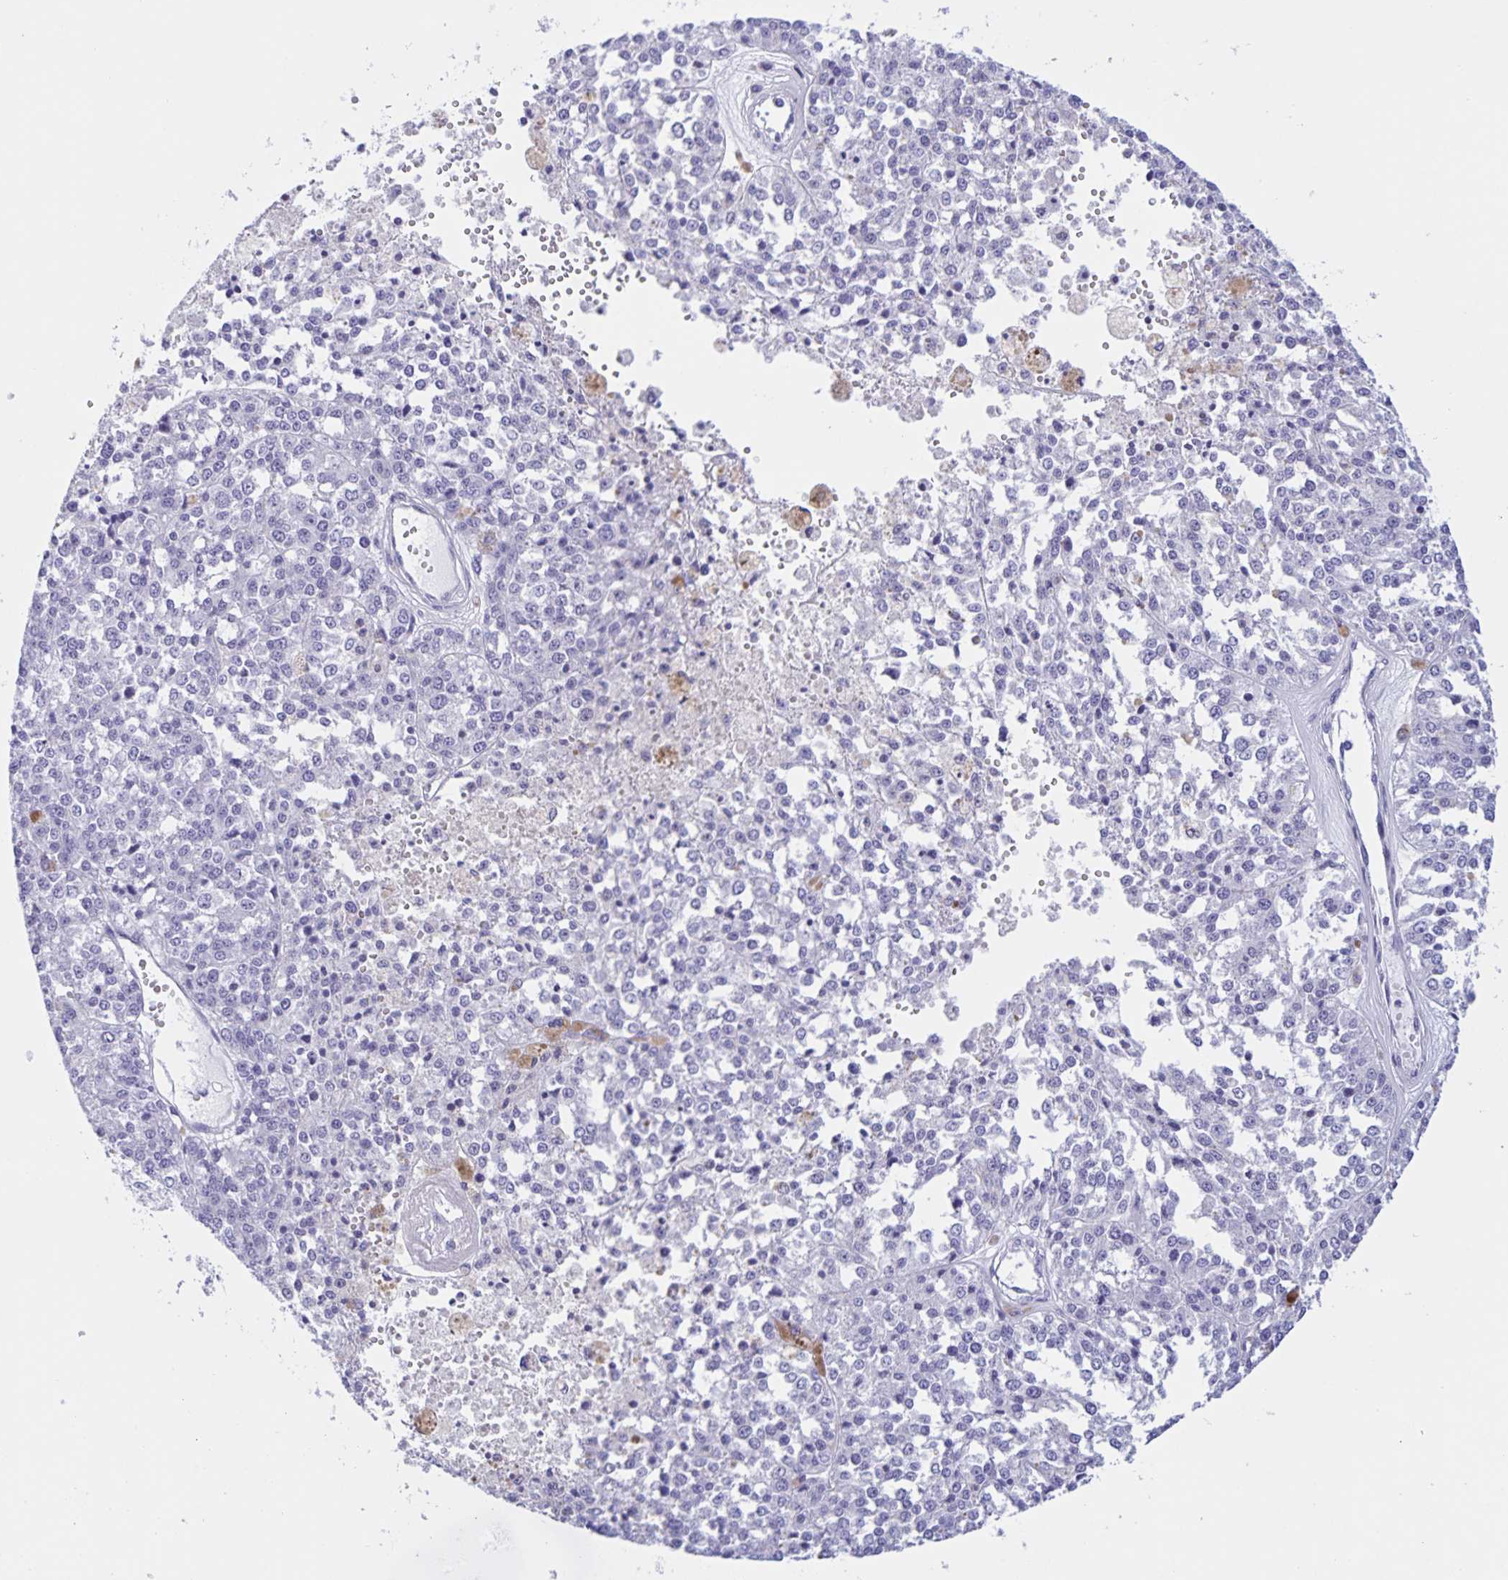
{"staining": {"intensity": "negative", "quantity": "none", "location": "none"}, "tissue": "melanoma", "cell_type": "Tumor cells", "image_type": "cancer", "snomed": [{"axis": "morphology", "description": "Malignant melanoma, Metastatic site"}, {"axis": "topography", "description": "Lymph node"}], "caption": "DAB immunohistochemical staining of melanoma demonstrates no significant staining in tumor cells.", "gene": "TGIF2LX", "patient": {"sex": "female", "age": 64}}